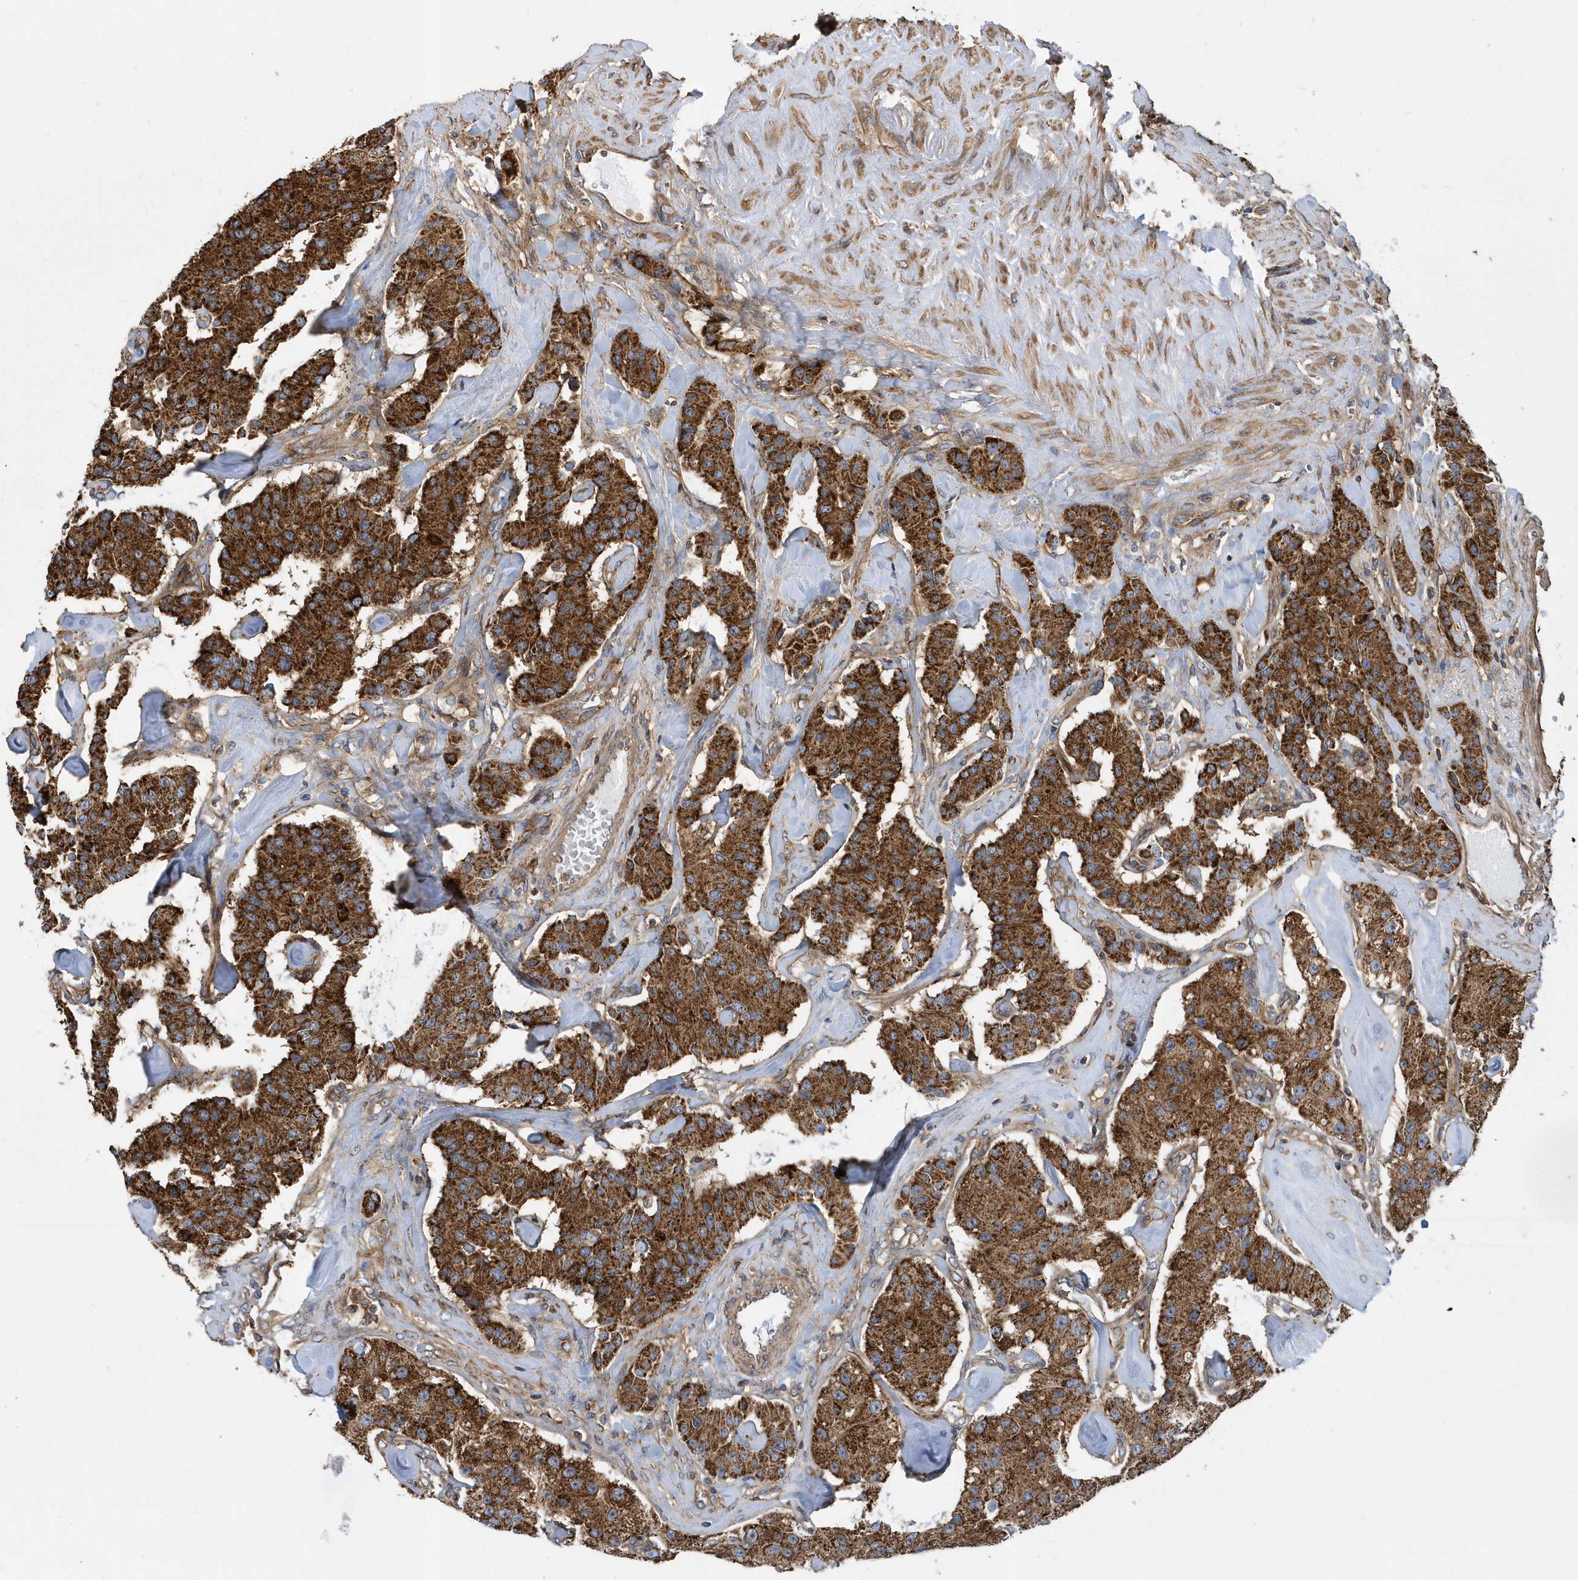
{"staining": {"intensity": "strong", "quantity": ">75%", "location": "cytoplasmic/membranous"}, "tissue": "carcinoid", "cell_type": "Tumor cells", "image_type": "cancer", "snomed": [{"axis": "morphology", "description": "Carcinoid, malignant, NOS"}, {"axis": "topography", "description": "Pancreas"}], "caption": "Carcinoid stained with a protein marker shows strong staining in tumor cells.", "gene": "TRAIP", "patient": {"sex": "male", "age": 41}}